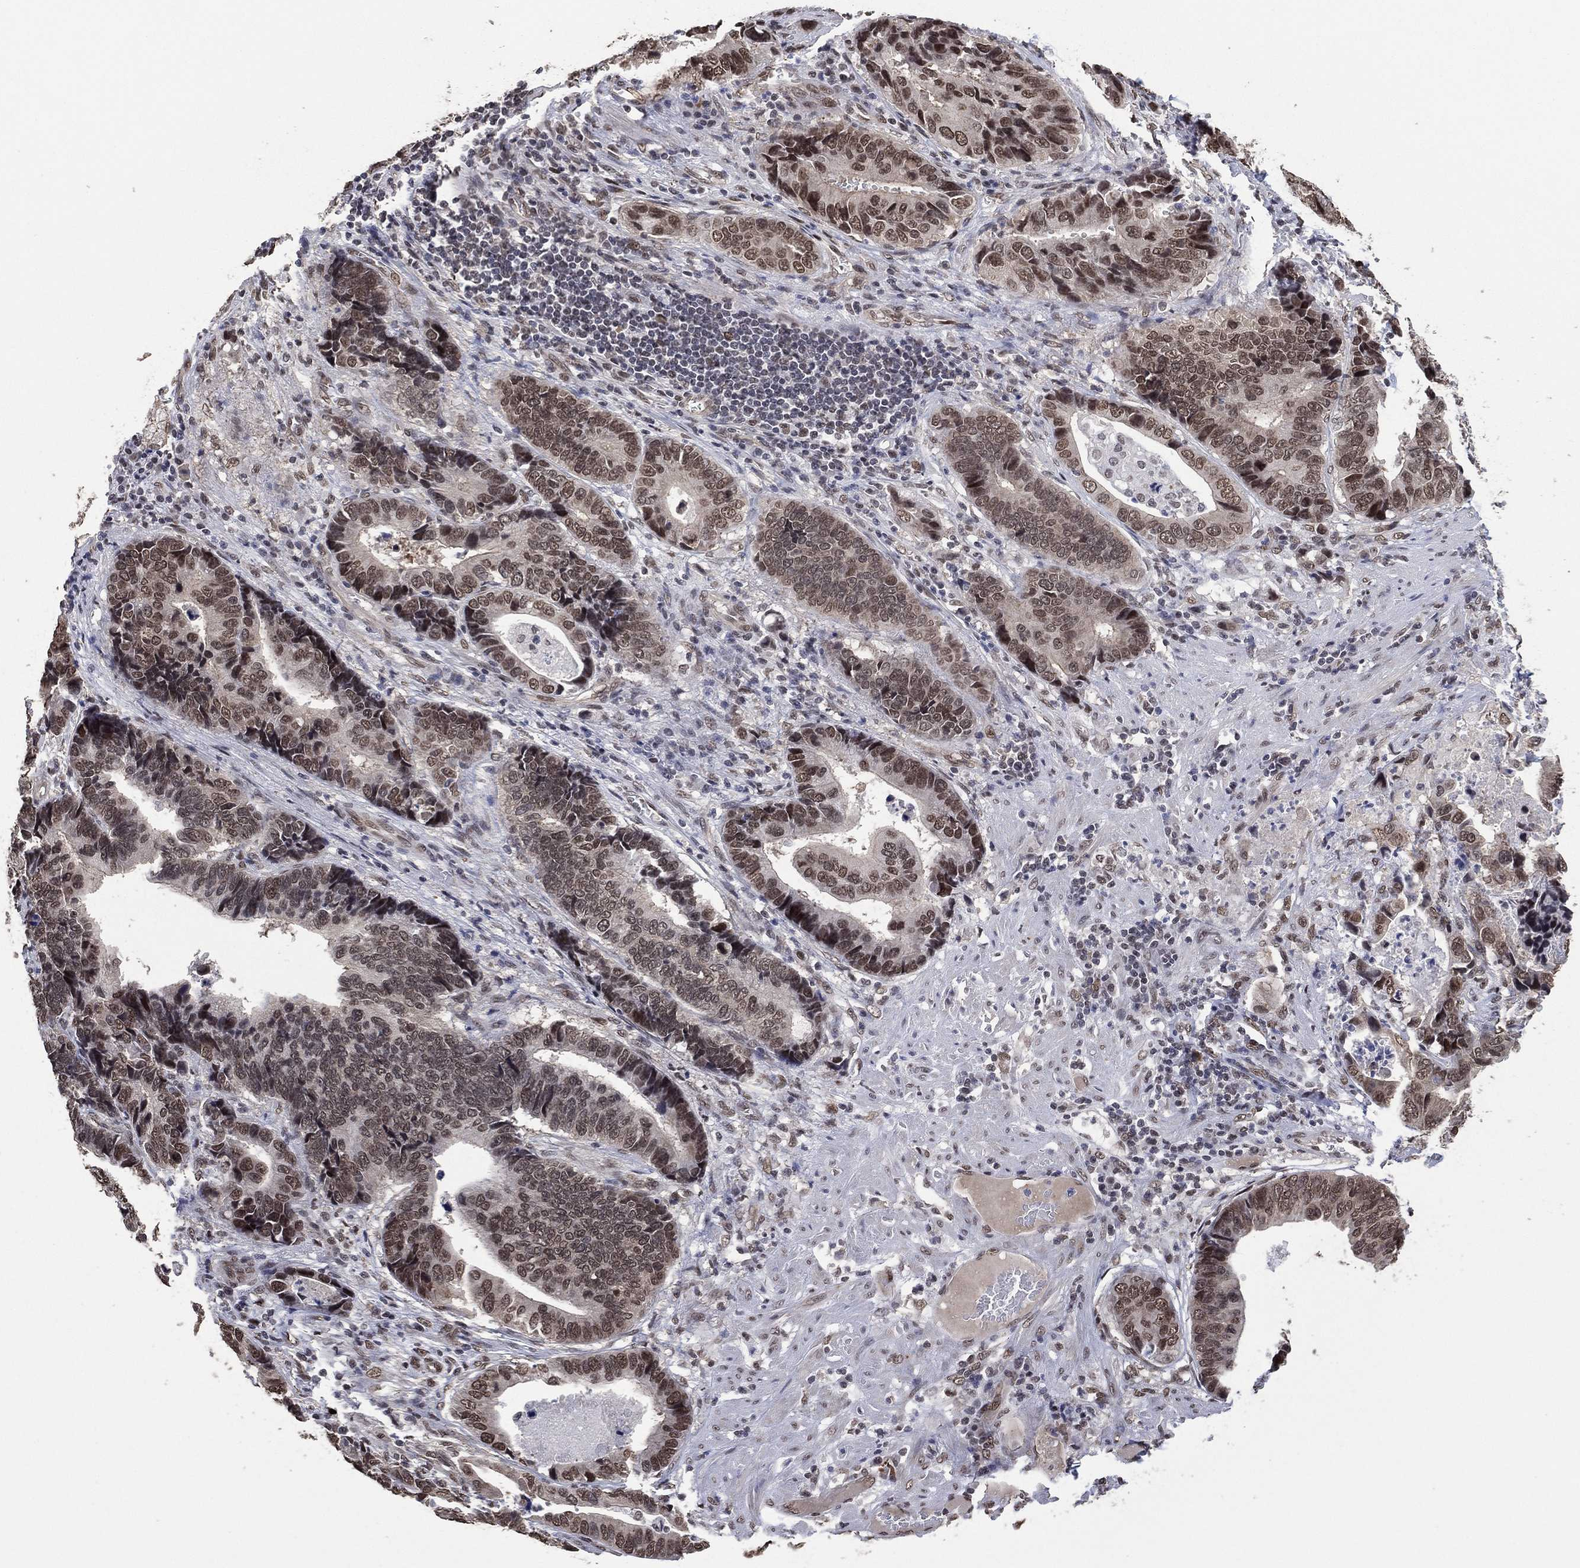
{"staining": {"intensity": "weak", "quantity": "<25%", "location": "nuclear"}, "tissue": "stomach cancer", "cell_type": "Tumor cells", "image_type": "cancer", "snomed": [{"axis": "morphology", "description": "Adenocarcinoma, NOS"}, {"axis": "topography", "description": "Stomach"}], "caption": "IHC of stomach adenocarcinoma exhibits no staining in tumor cells.", "gene": "EHMT1", "patient": {"sex": "male", "age": 84}}